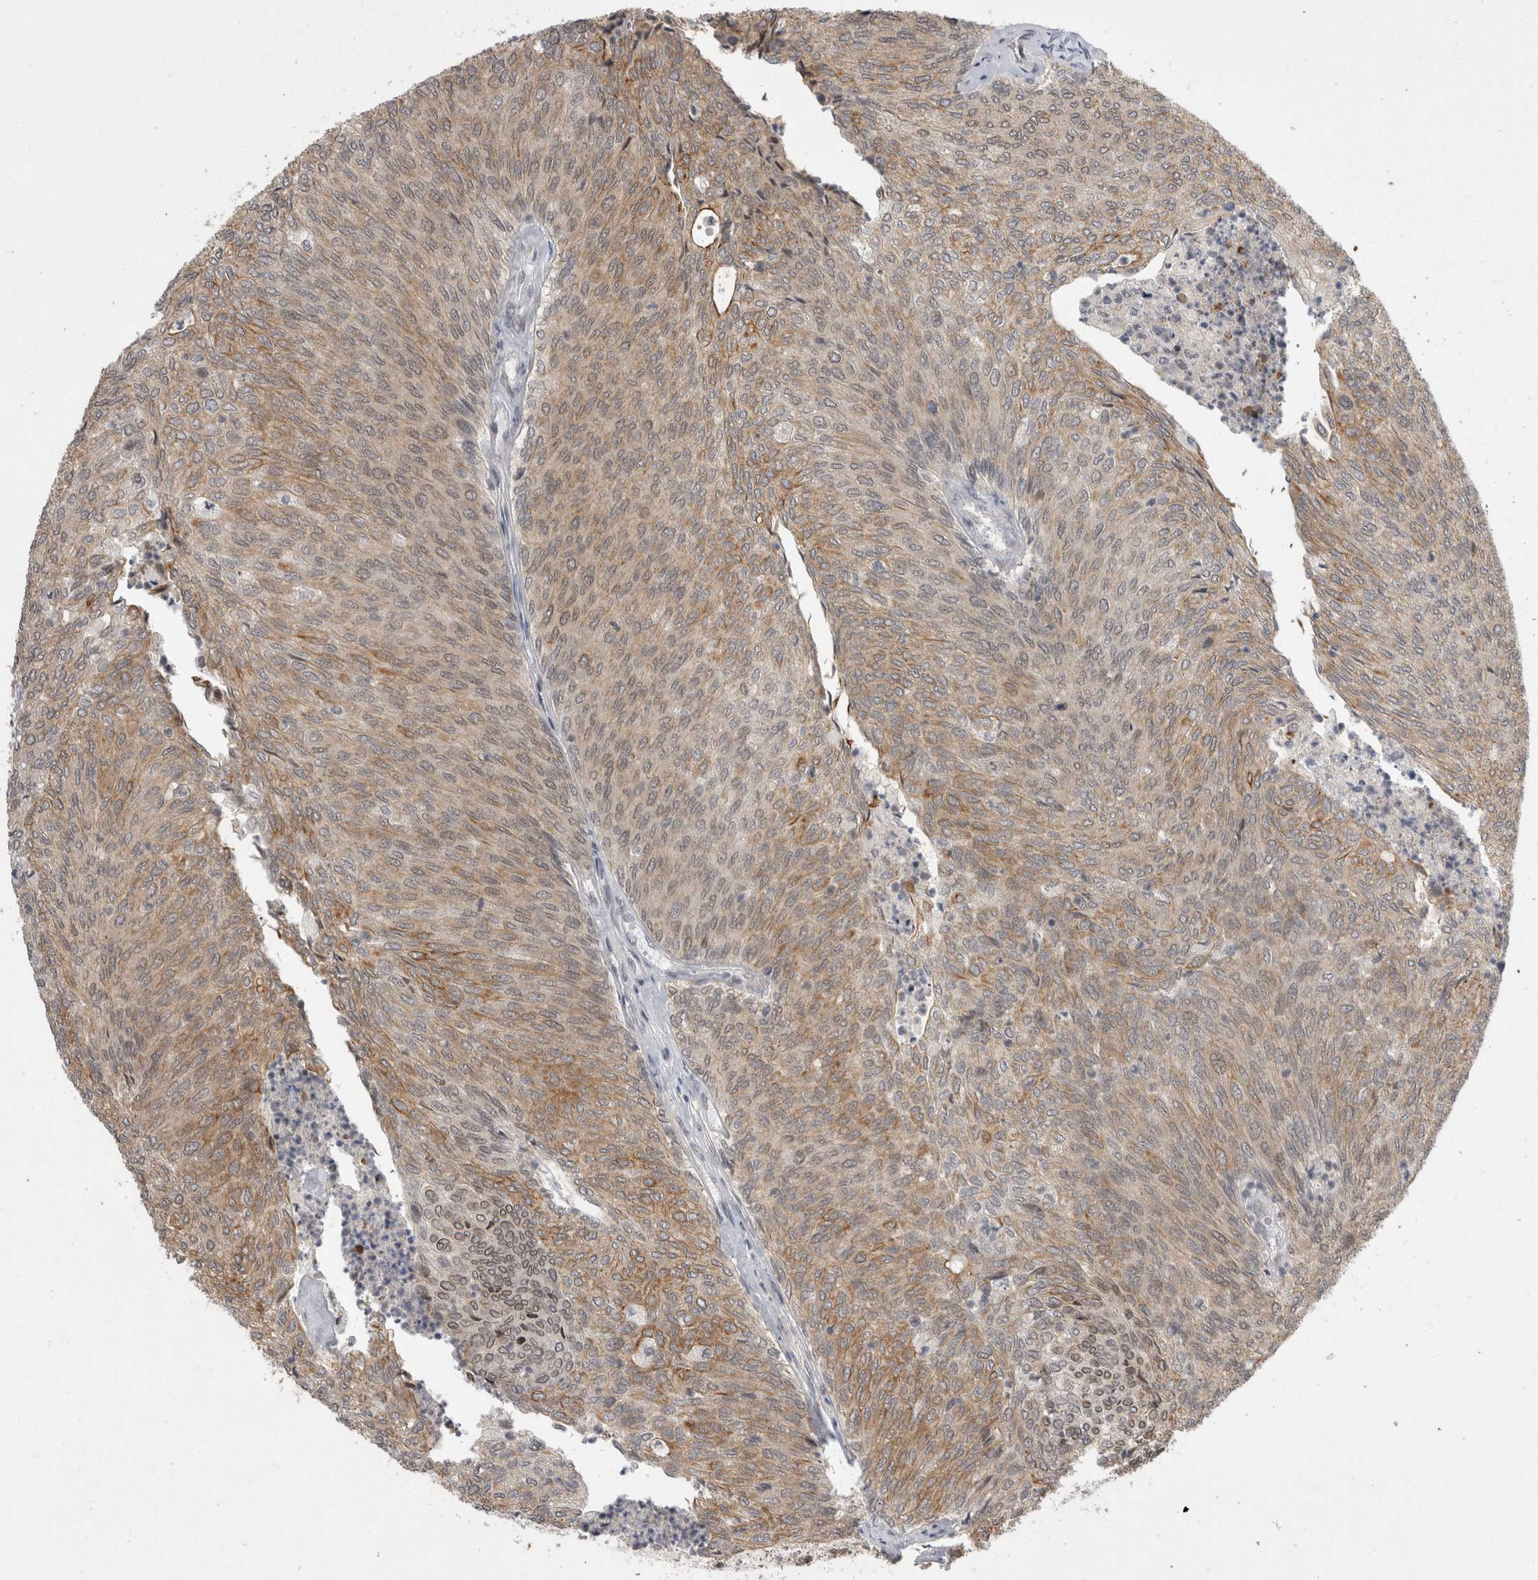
{"staining": {"intensity": "weak", "quantity": ">75%", "location": "cytoplasmic/membranous"}, "tissue": "urothelial cancer", "cell_type": "Tumor cells", "image_type": "cancer", "snomed": [{"axis": "morphology", "description": "Urothelial carcinoma, Low grade"}, {"axis": "topography", "description": "Urinary bladder"}], "caption": "A photomicrograph showing weak cytoplasmic/membranous positivity in approximately >75% of tumor cells in urothelial cancer, as visualized by brown immunohistochemical staining.", "gene": "ZNF341", "patient": {"sex": "female", "age": 79}}